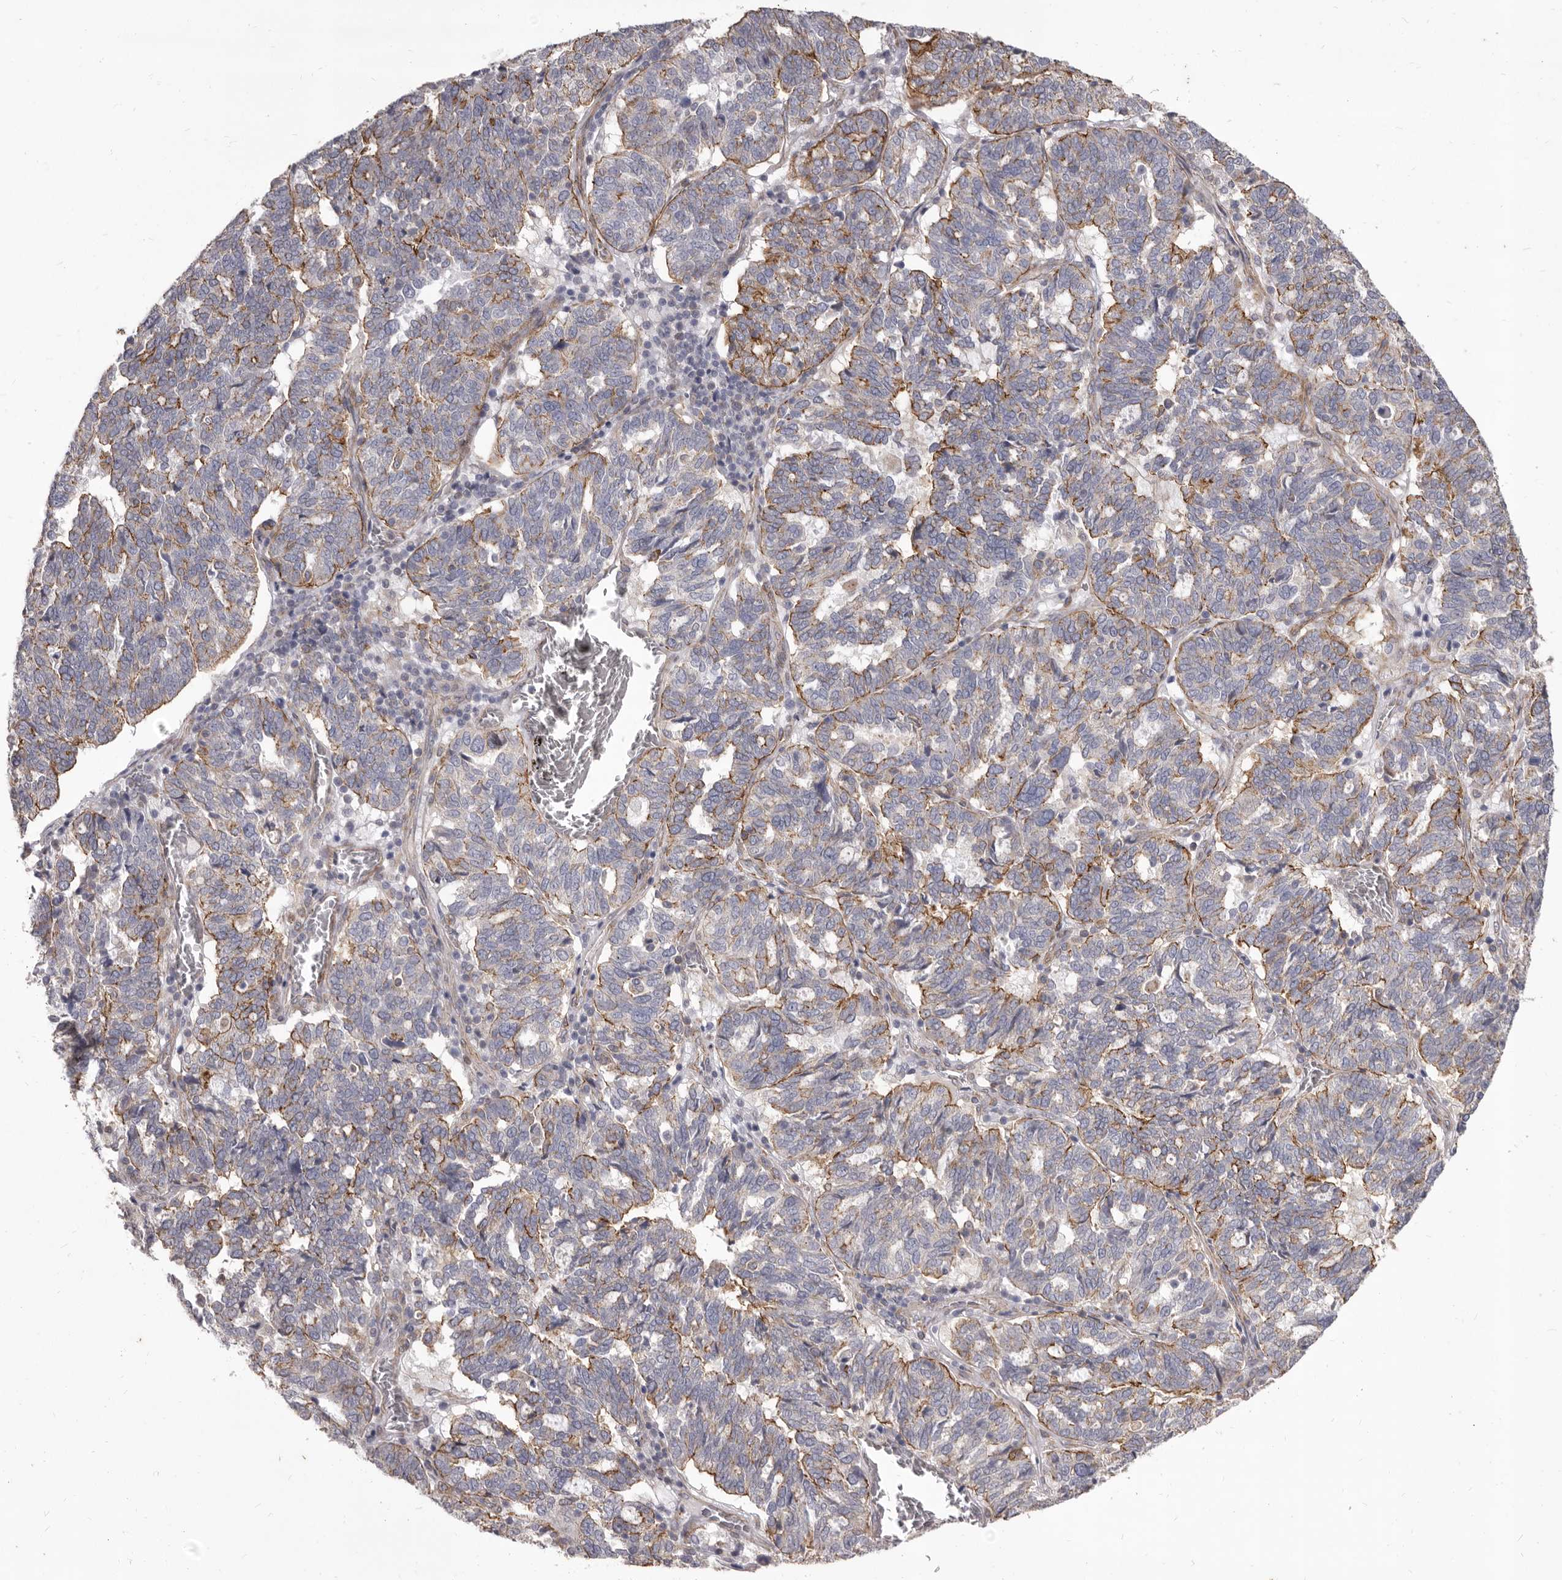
{"staining": {"intensity": "moderate", "quantity": "25%-75%", "location": "cytoplasmic/membranous"}, "tissue": "ovarian cancer", "cell_type": "Tumor cells", "image_type": "cancer", "snomed": [{"axis": "morphology", "description": "Cystadenocarcinoma, serous, NOS"}, {"axis": "topography", "description": "Ovary"}], "caption": "DAB immunohistochemical staining of ovarian serous cystadenocarcinoma reveals moderate cytoplasmic/membranous protein staining in about 25%-75% of tumor cells.", "gene": "P2RX6", "patient": {"sex": "female", "age": 59}}